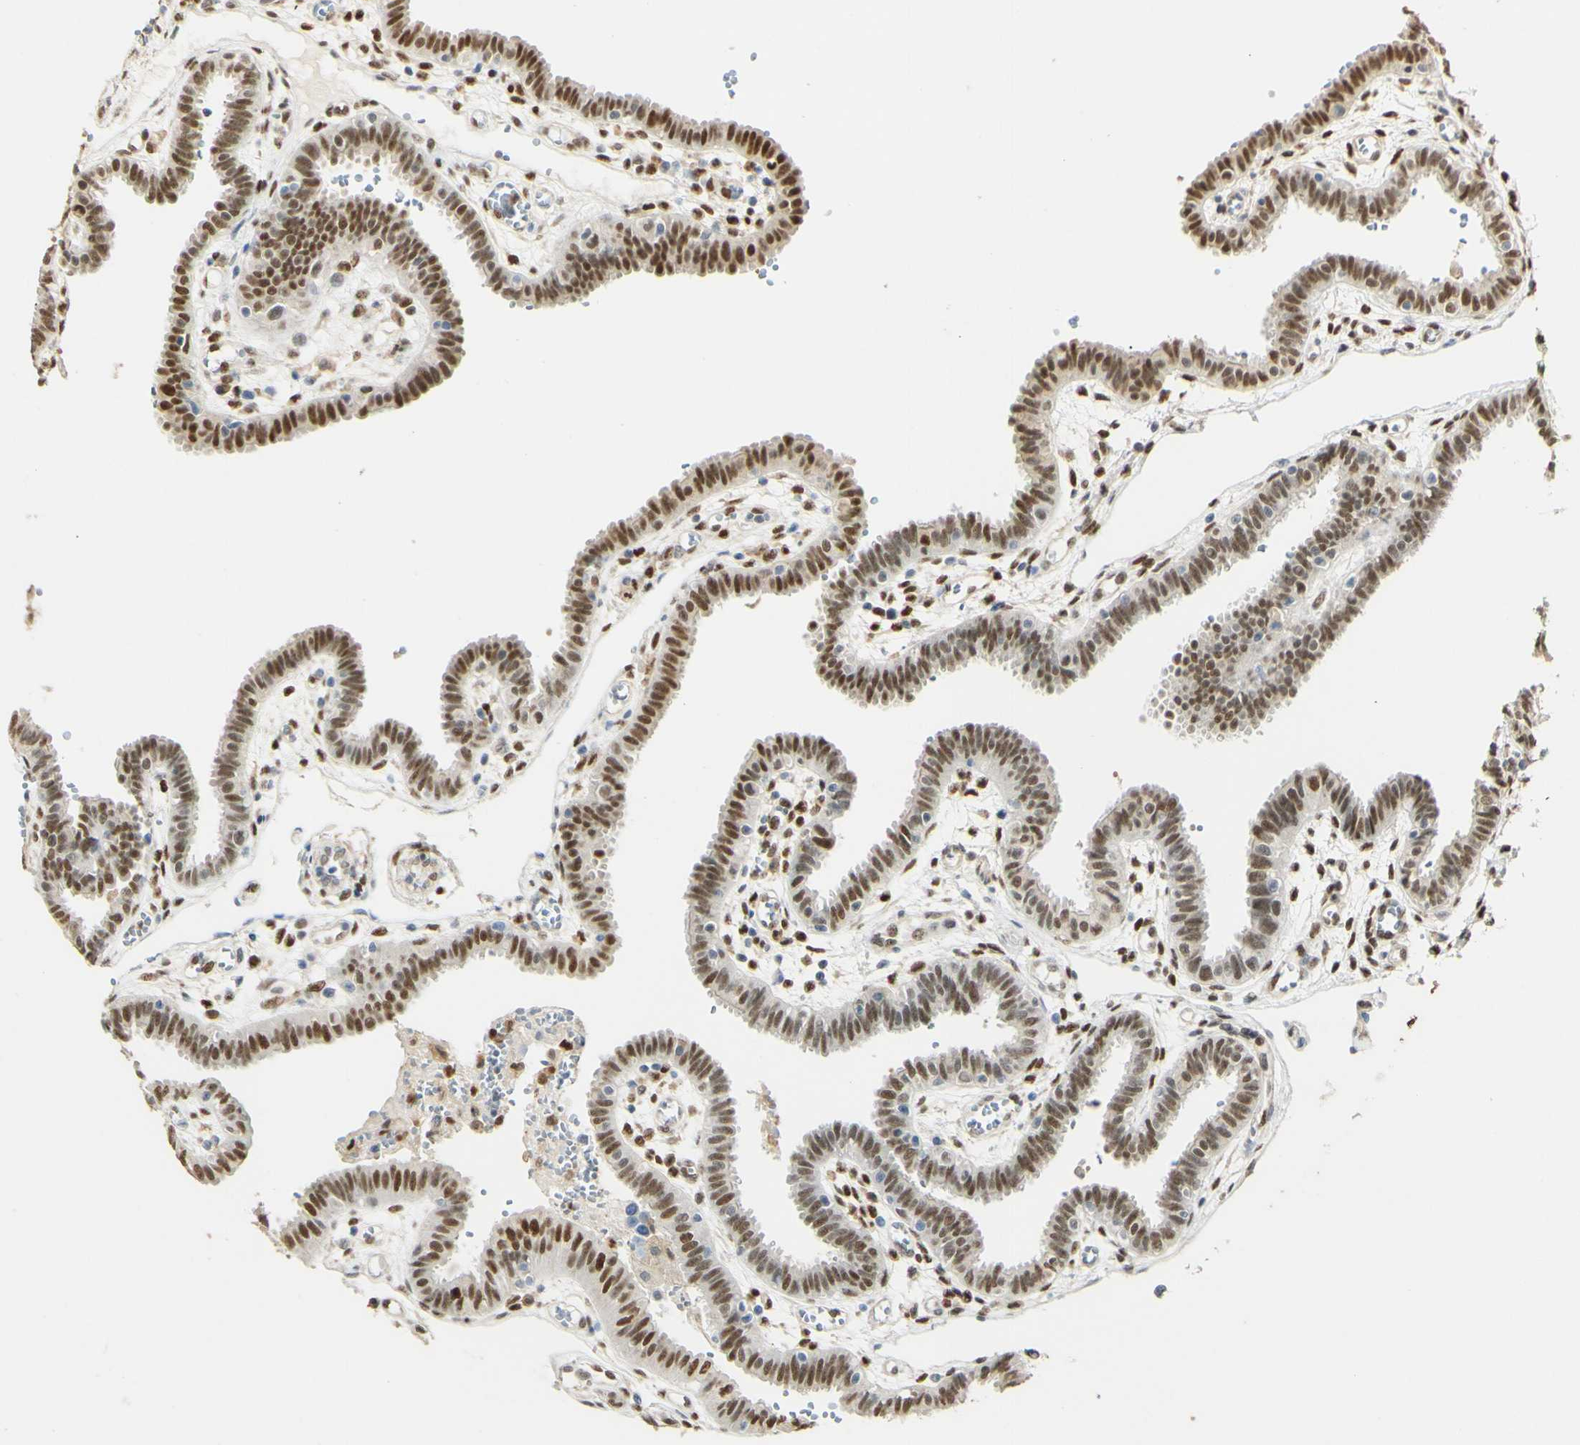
{"staining": {"intensity": "strong", "quantity": ">75%", "location": "nuclear"}, "tissue": "fallopian tube", "cell_type": "Glandular cells", "image_type": "normal", "snomed": [{"axis": "morphology", "description": "Normal tissue, NOS"}, {"axis": "topography", "description": "Fallopian tube"}], "caption": "Human fallopian tube stained with a protein marker demonstrates strong staining in glandular cells.", "gene": "MAP3K4", "patient": {"sex": "female", "age": 32}}